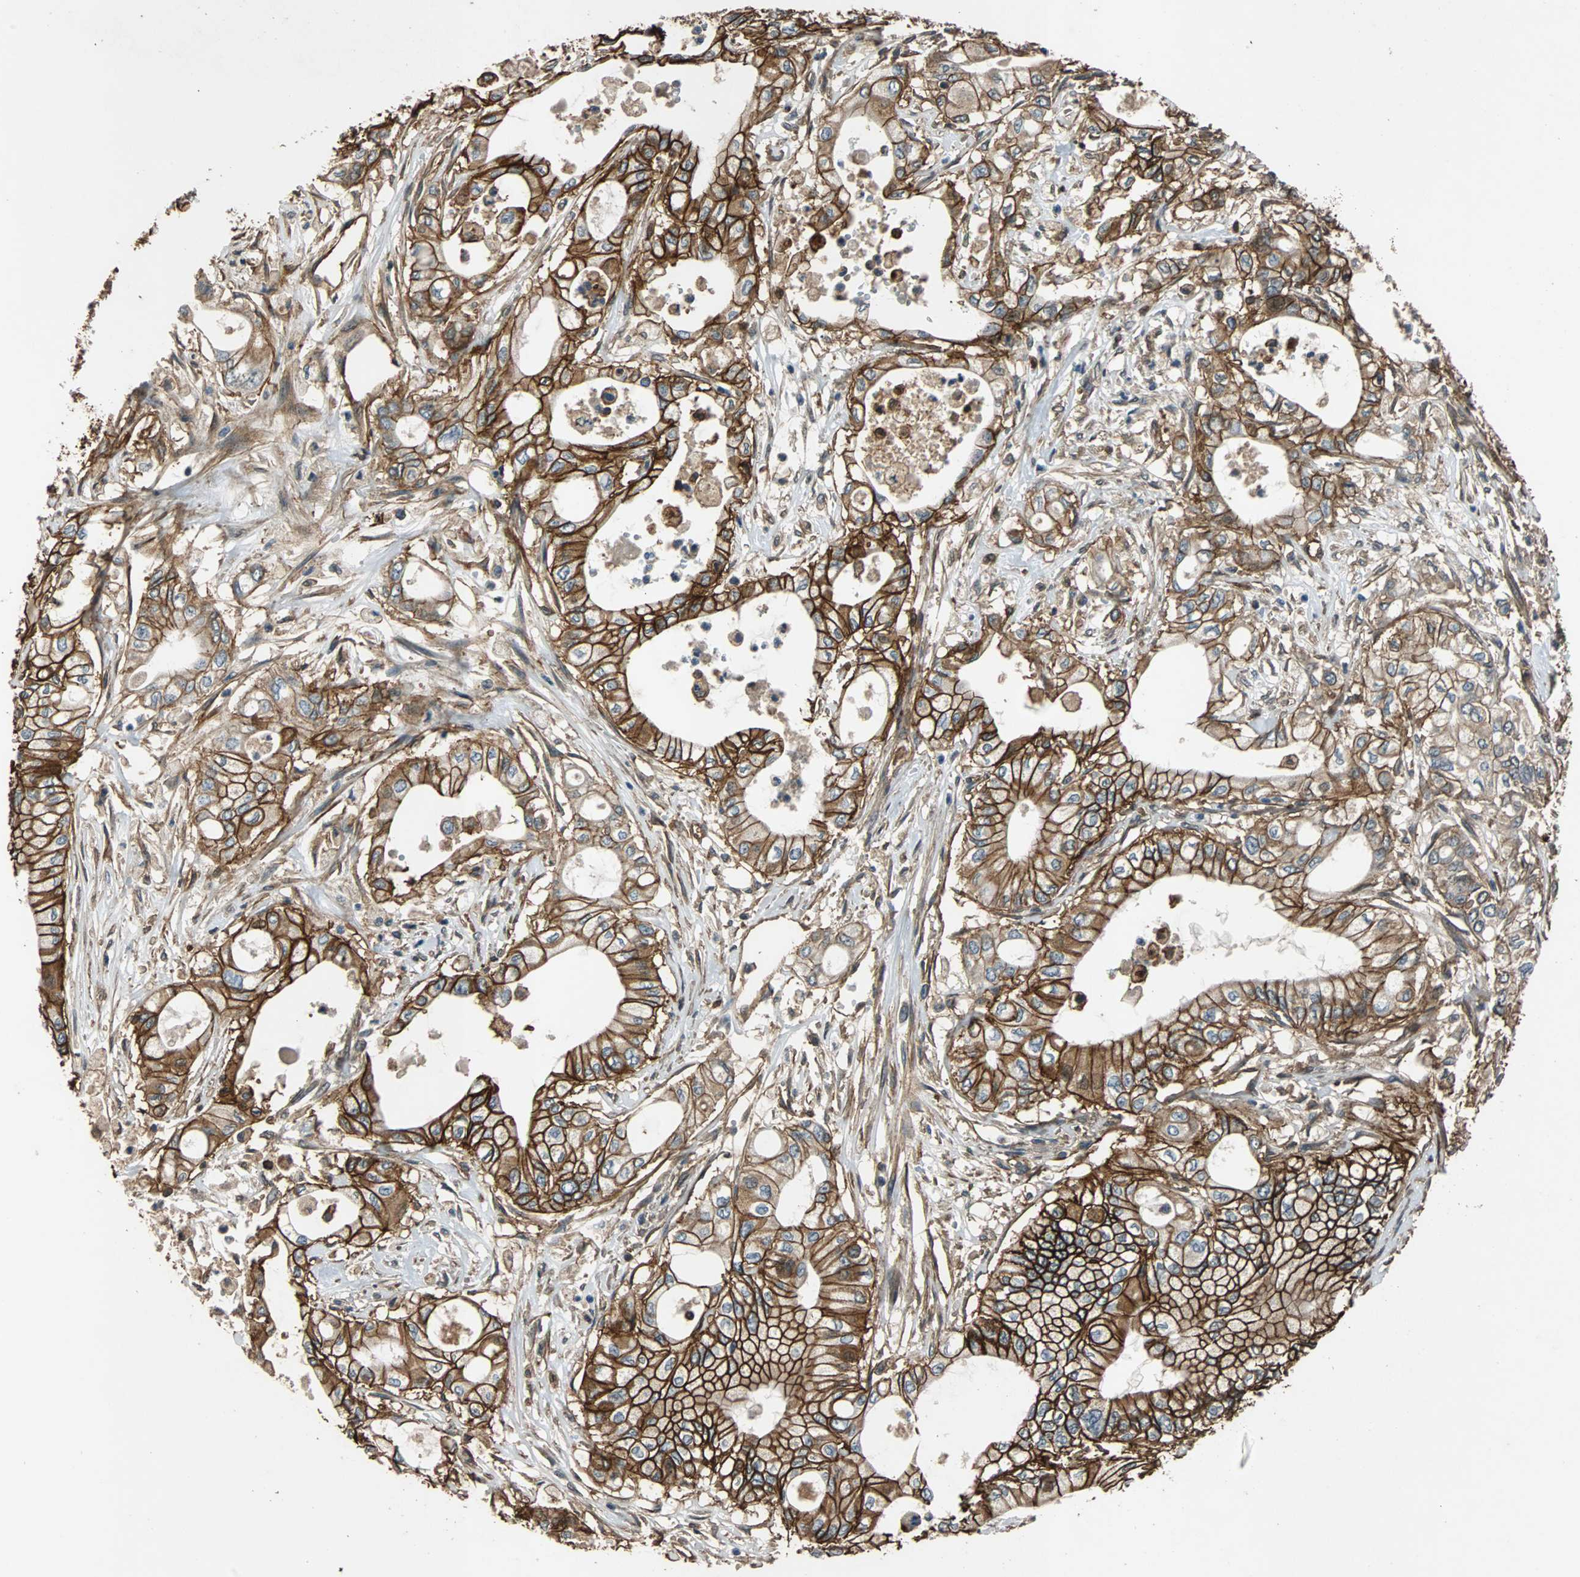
{"staining": {"intensity": "strong", "quantity": ">75%", "location": "cytoplasmic/membranous"}, "tissue": "pancreatic cancer", "cell_type": "Tumor cells", "image_type": "cancer", "snomed": [{"axis": "morphology", "description": "Adenocarcinoma, NOS"}, {"axis": "topography", "description": "Pancreas"}], "caption": "IHC (DAB) staining of human adenocarcinoma (pancreatic) shows strong cytoplasmic/membranous protein staining in about >75% of tumor cells. The protein is stained brown, and the nuclei are stained in blue (DAB (3,3'-diaminobenzidine) IHC with brightfield microscopy, high magnification).", "gene": "NDRG1", "patient": {"sex": "male", "age": 79}}